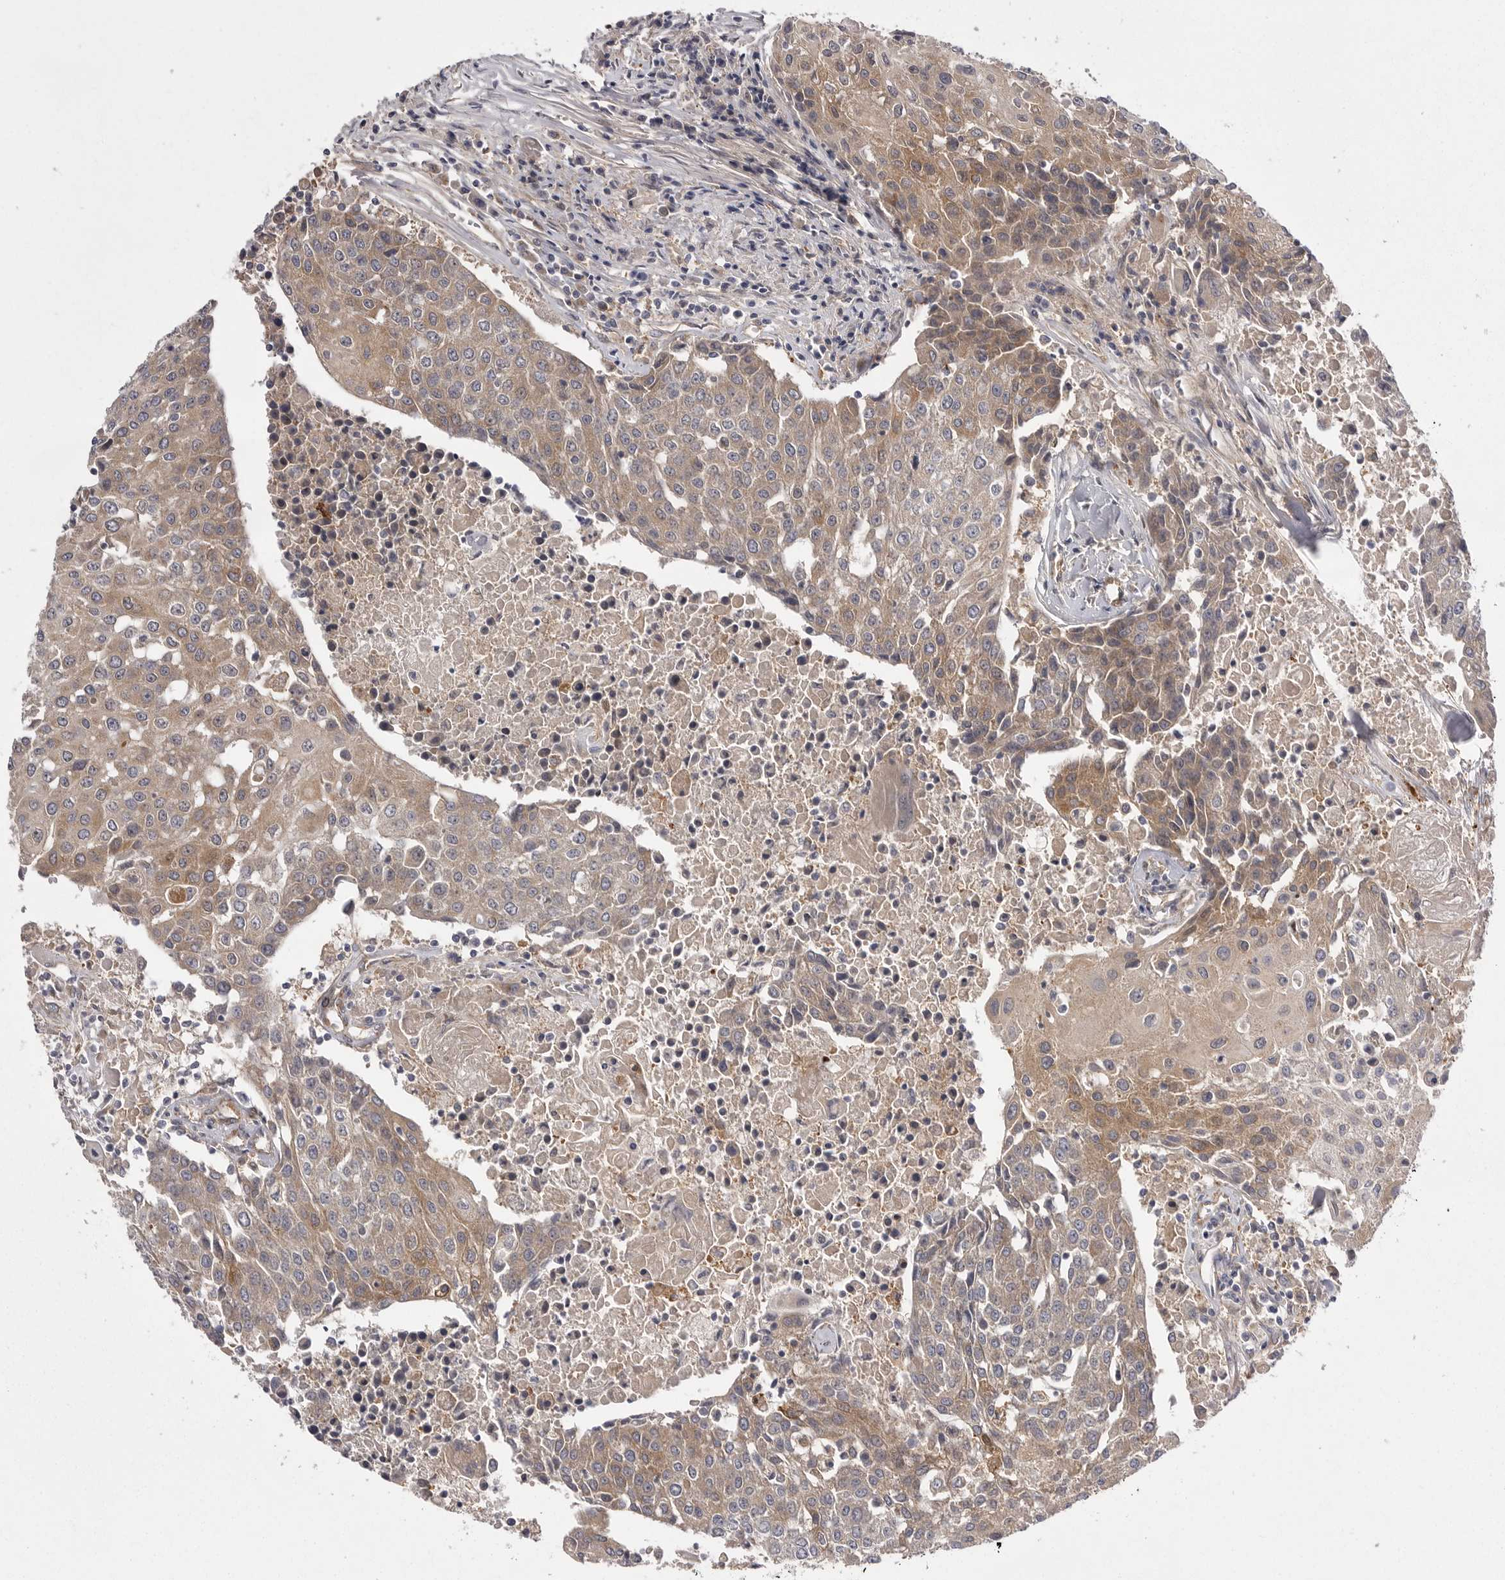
{"staining": {"intensity": "weak", "quantity": "25%-75%", "location": "cytoplasmic/membranous"}, "tissue": "urothelial cancer", "cell_type": "Tumor cells", "image_type": "cancer", "snomed": [{"axis": "morphology", "description": "Urothelial carcinoma, High grade"}, {"axis": "topography", "description": "Urinary bladder"}], "caption": "This histopathology image shows urothelial cancer stained with immunohistochemistry to label a protein in brown. The cytoplasmic/membranous of tumor cells show weak positivity for the protein. Nuclei are counter-stained blue.", "gene": "OSBPL9", "patient": {"sex": "female", "age": 85}}